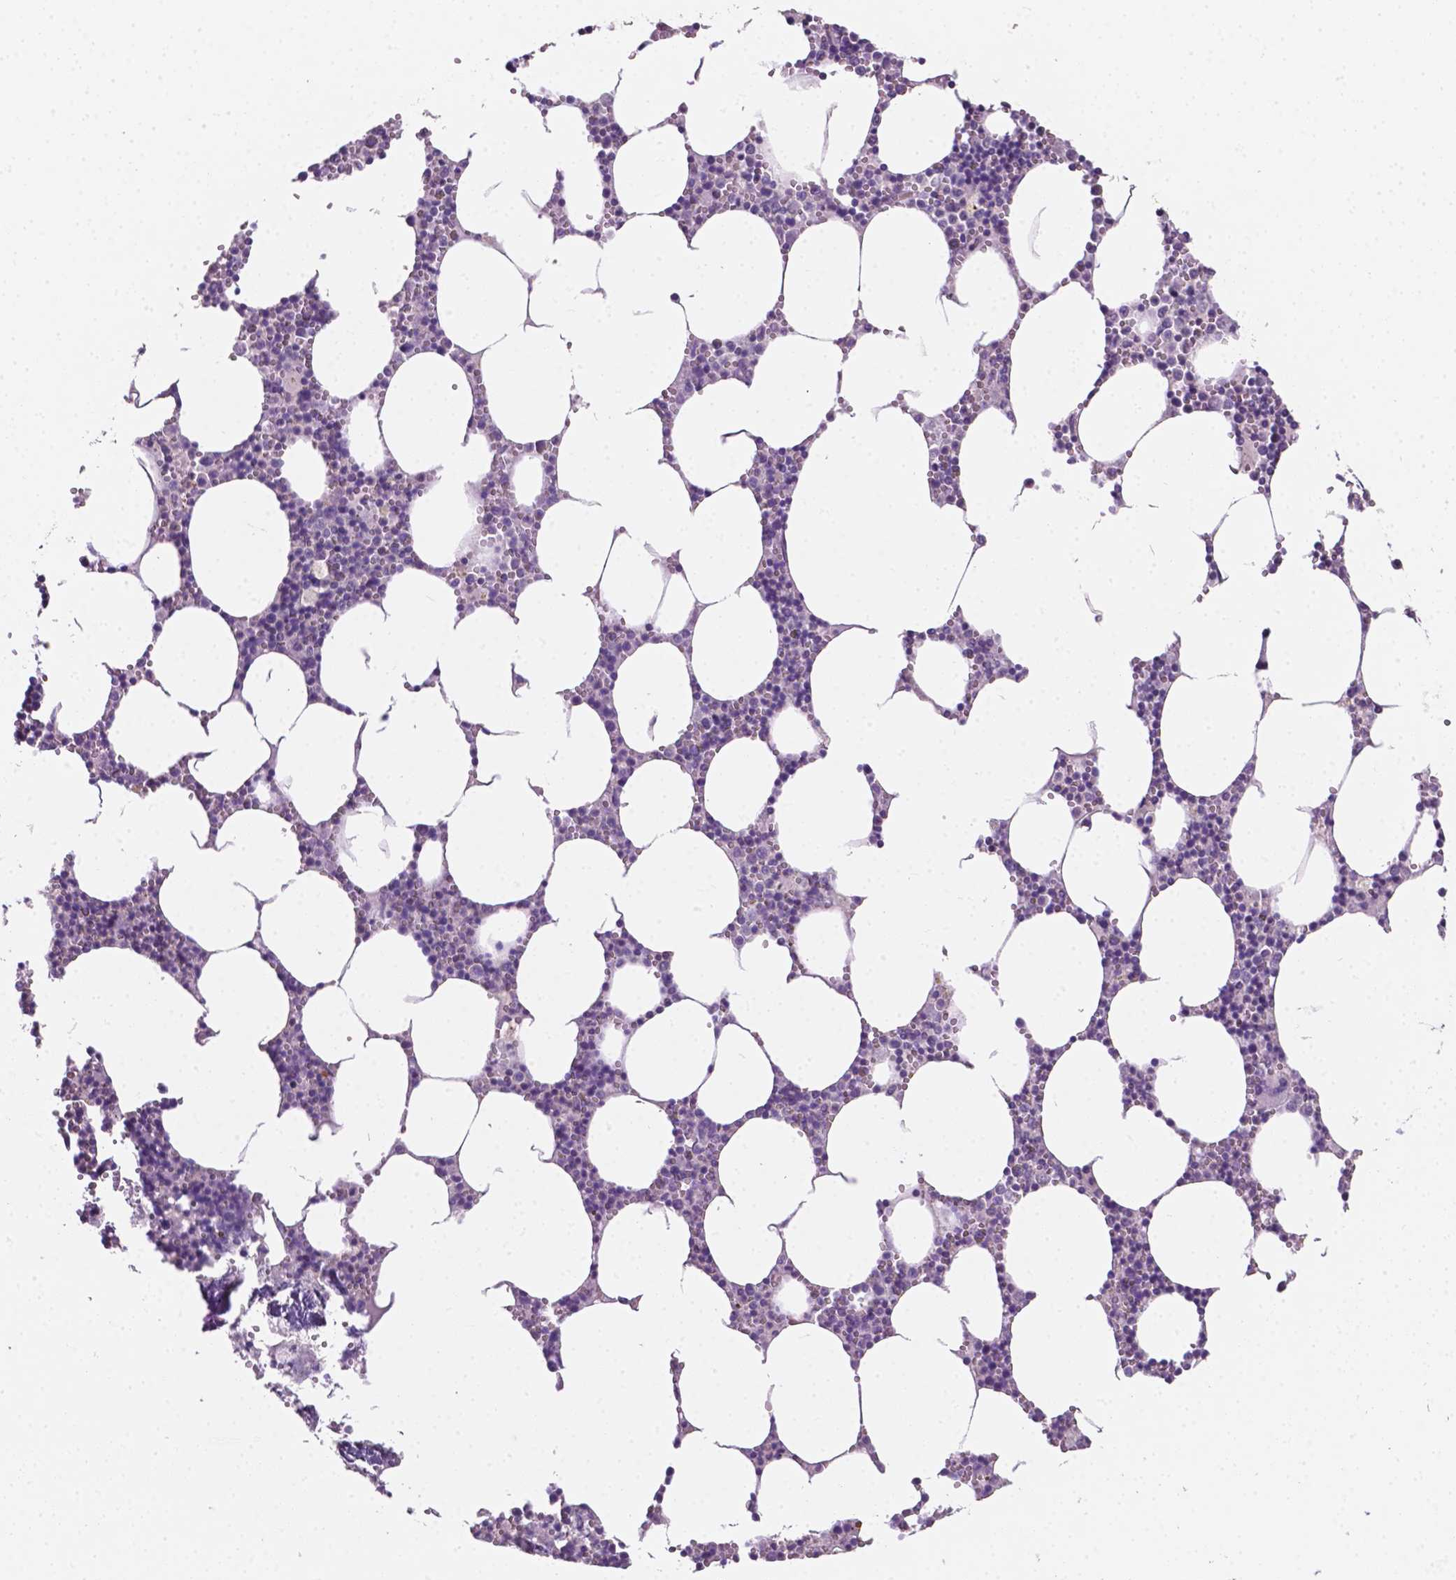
{"staining": {"intensity": "negative", "quantity": "none", "location": "none"}, "tissue": "bone marrow", "cell_type": "Hematopoietic cells", "image_type": "normal", "snomed": [{"axis": "morphology", "description": "Normal tissue, NOS"}, {"axis": "topography", "description": "Bone marrow"}], "caption": "Human bone marrow stained for a protein using immunohistochemistry (IHC) shows no positivity in hematopoietic cells.", "gene": "EGFR", "patient": {"sex": "male", "age": 54}}